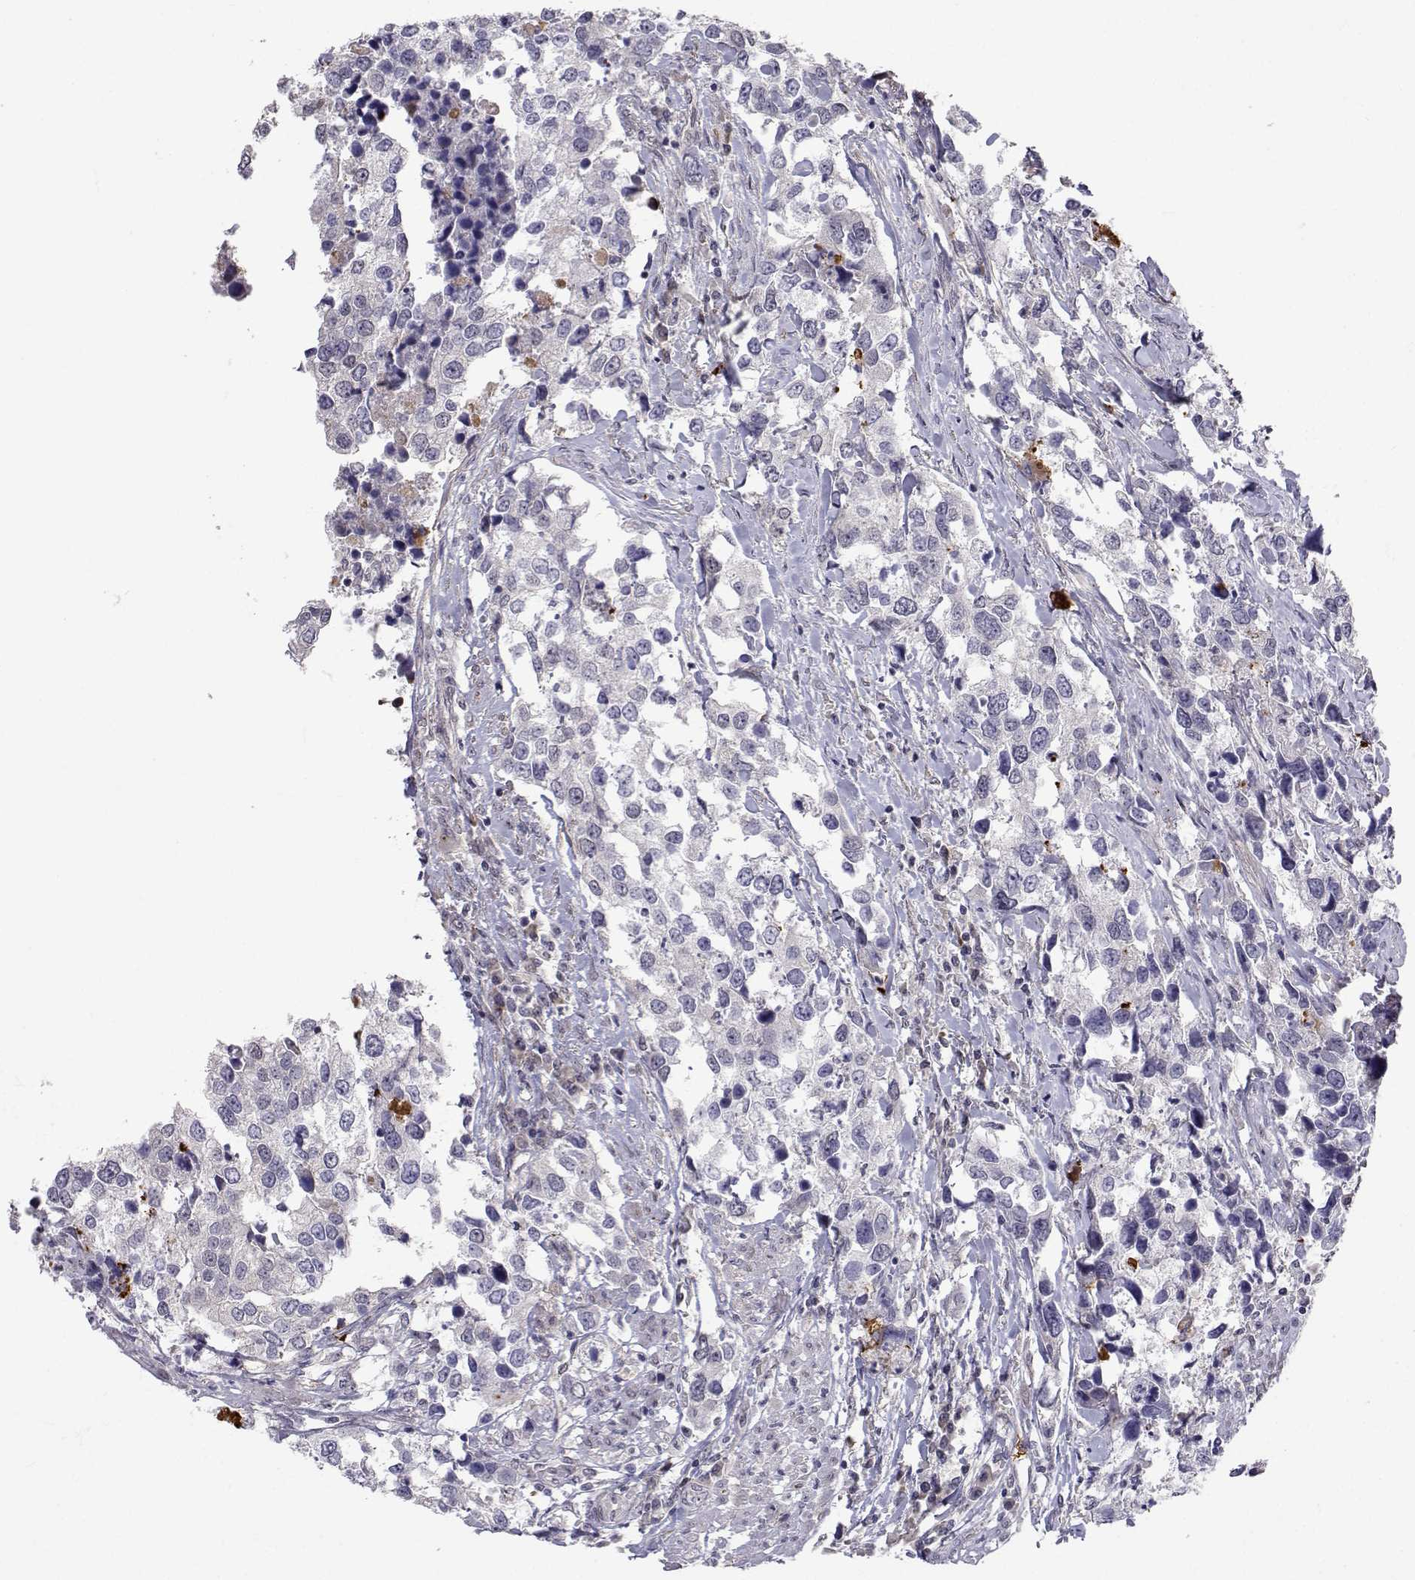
{"staining": {"intensity": "negative", "quantity": "none", "location": "none"}, "tissue": "urothelial cancer", "cell_type": "Tumor cells", "image_type": "cancer", "snomed": [{"axis": "morphology", "description": "Urothelial carcinoma, NOS"}, {"axis": "morphology", "description": "Urothelial carcinoma, High grade"}, {"axis": "topography", "description": "Urinary bladder"}], "caption": "This is an IHC micrograph of human urothelial cancer. There is no staining in tumor cells.", "gene": "SLC6A3", "patient": {"sex": "male", "age": 63}}